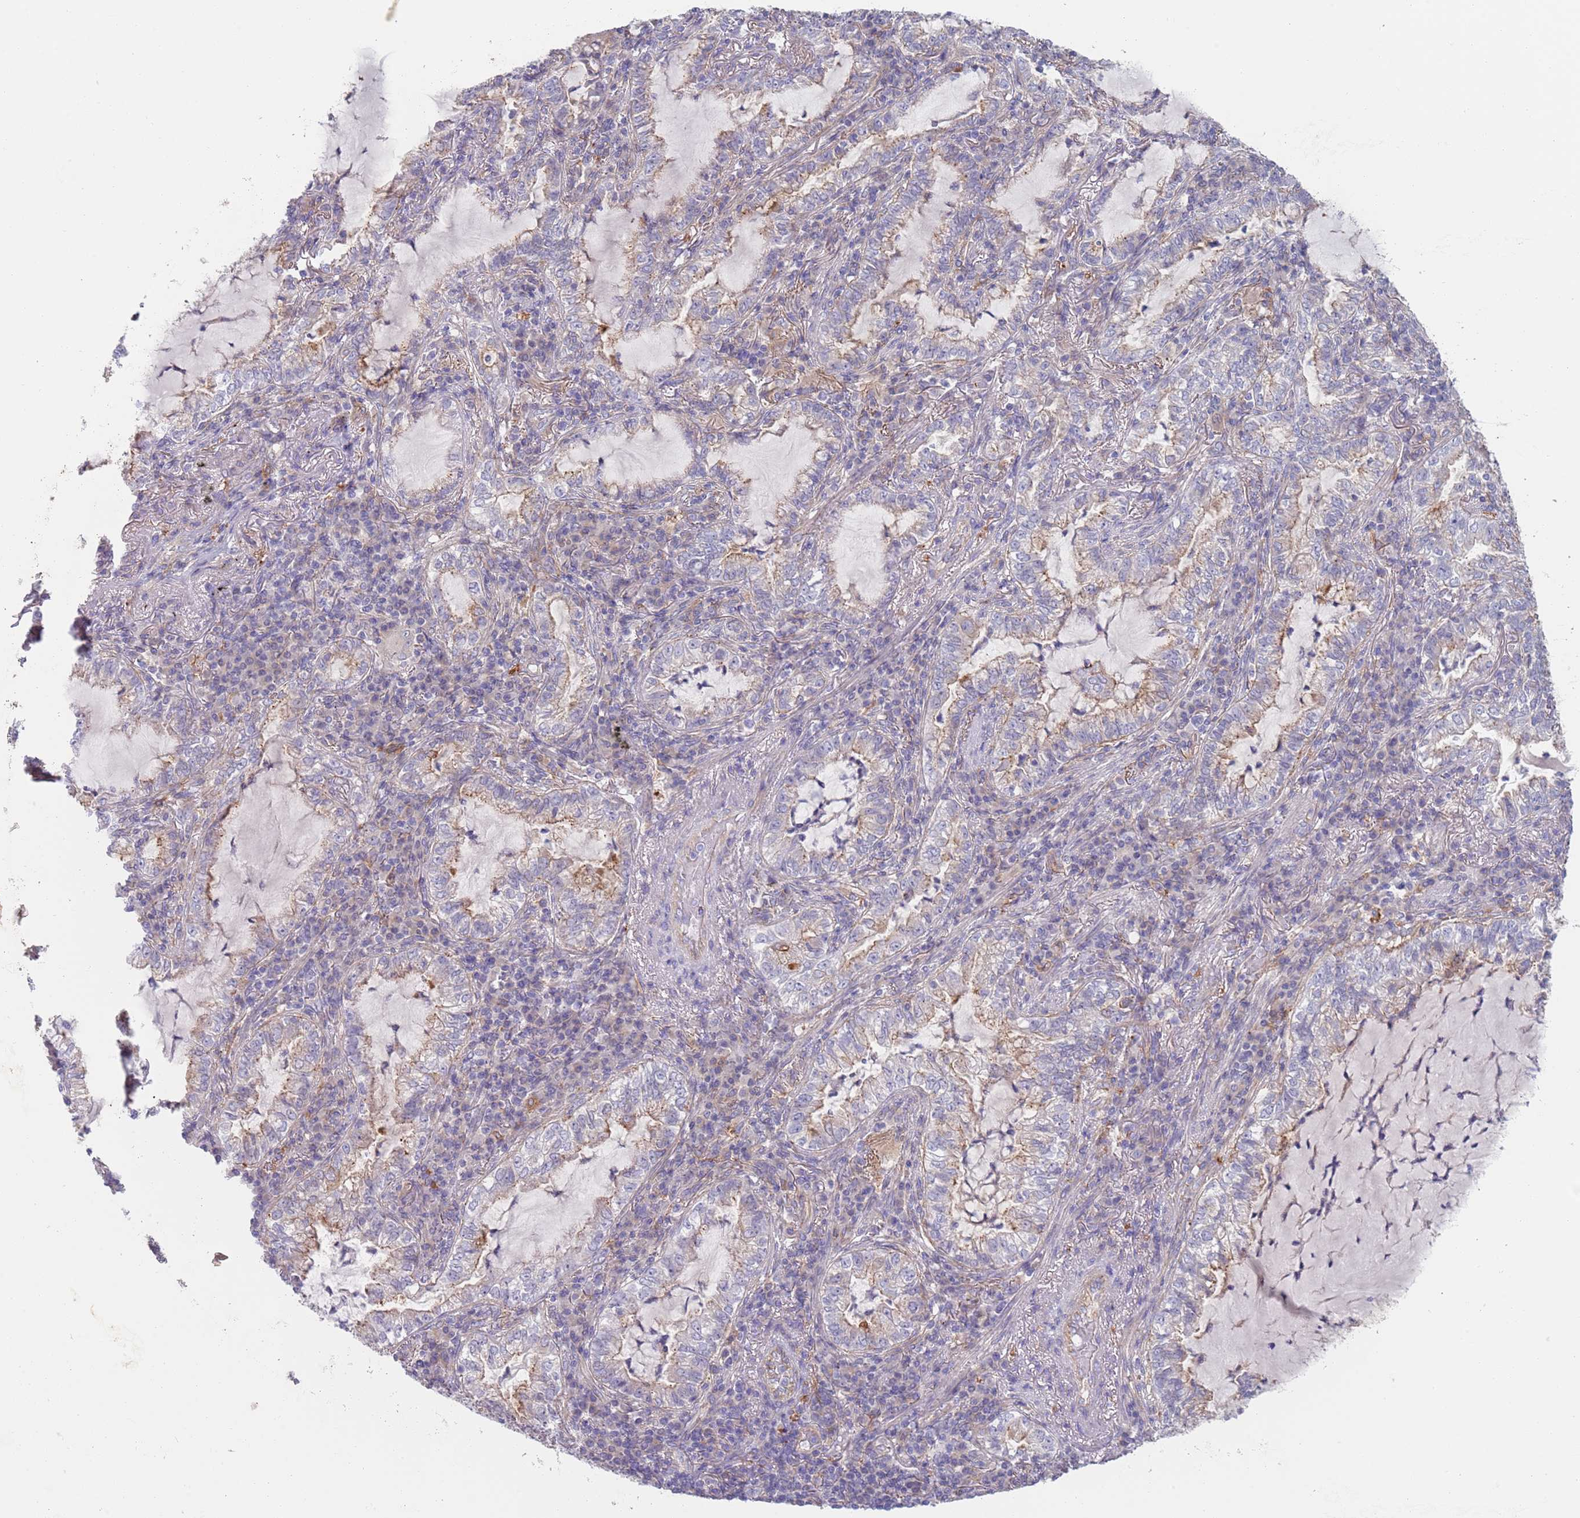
{"staining": {"intensity": "weak", "quantity": "<25%", "location": "cytoplasmic/membranous"}, "tissue": "lung cancer", "cell_type": "Tumor cells", "image_type": "cancer", "snomed": [{"axis": "morphology", "description": "Adenocarcinoma, NOS"}, {"axis": "topography", "description": "Lung"}], "caption": "Immunohistochemistry (IHC) photomicrograph of neoplastic tissue: human lung cancer stained with DAB (3,3'-diaminobenzidine) exhibits no significant protein positivity in tumor cells.", "gene": "APPL2", "patient": {"sex": "female", "age": 73}}